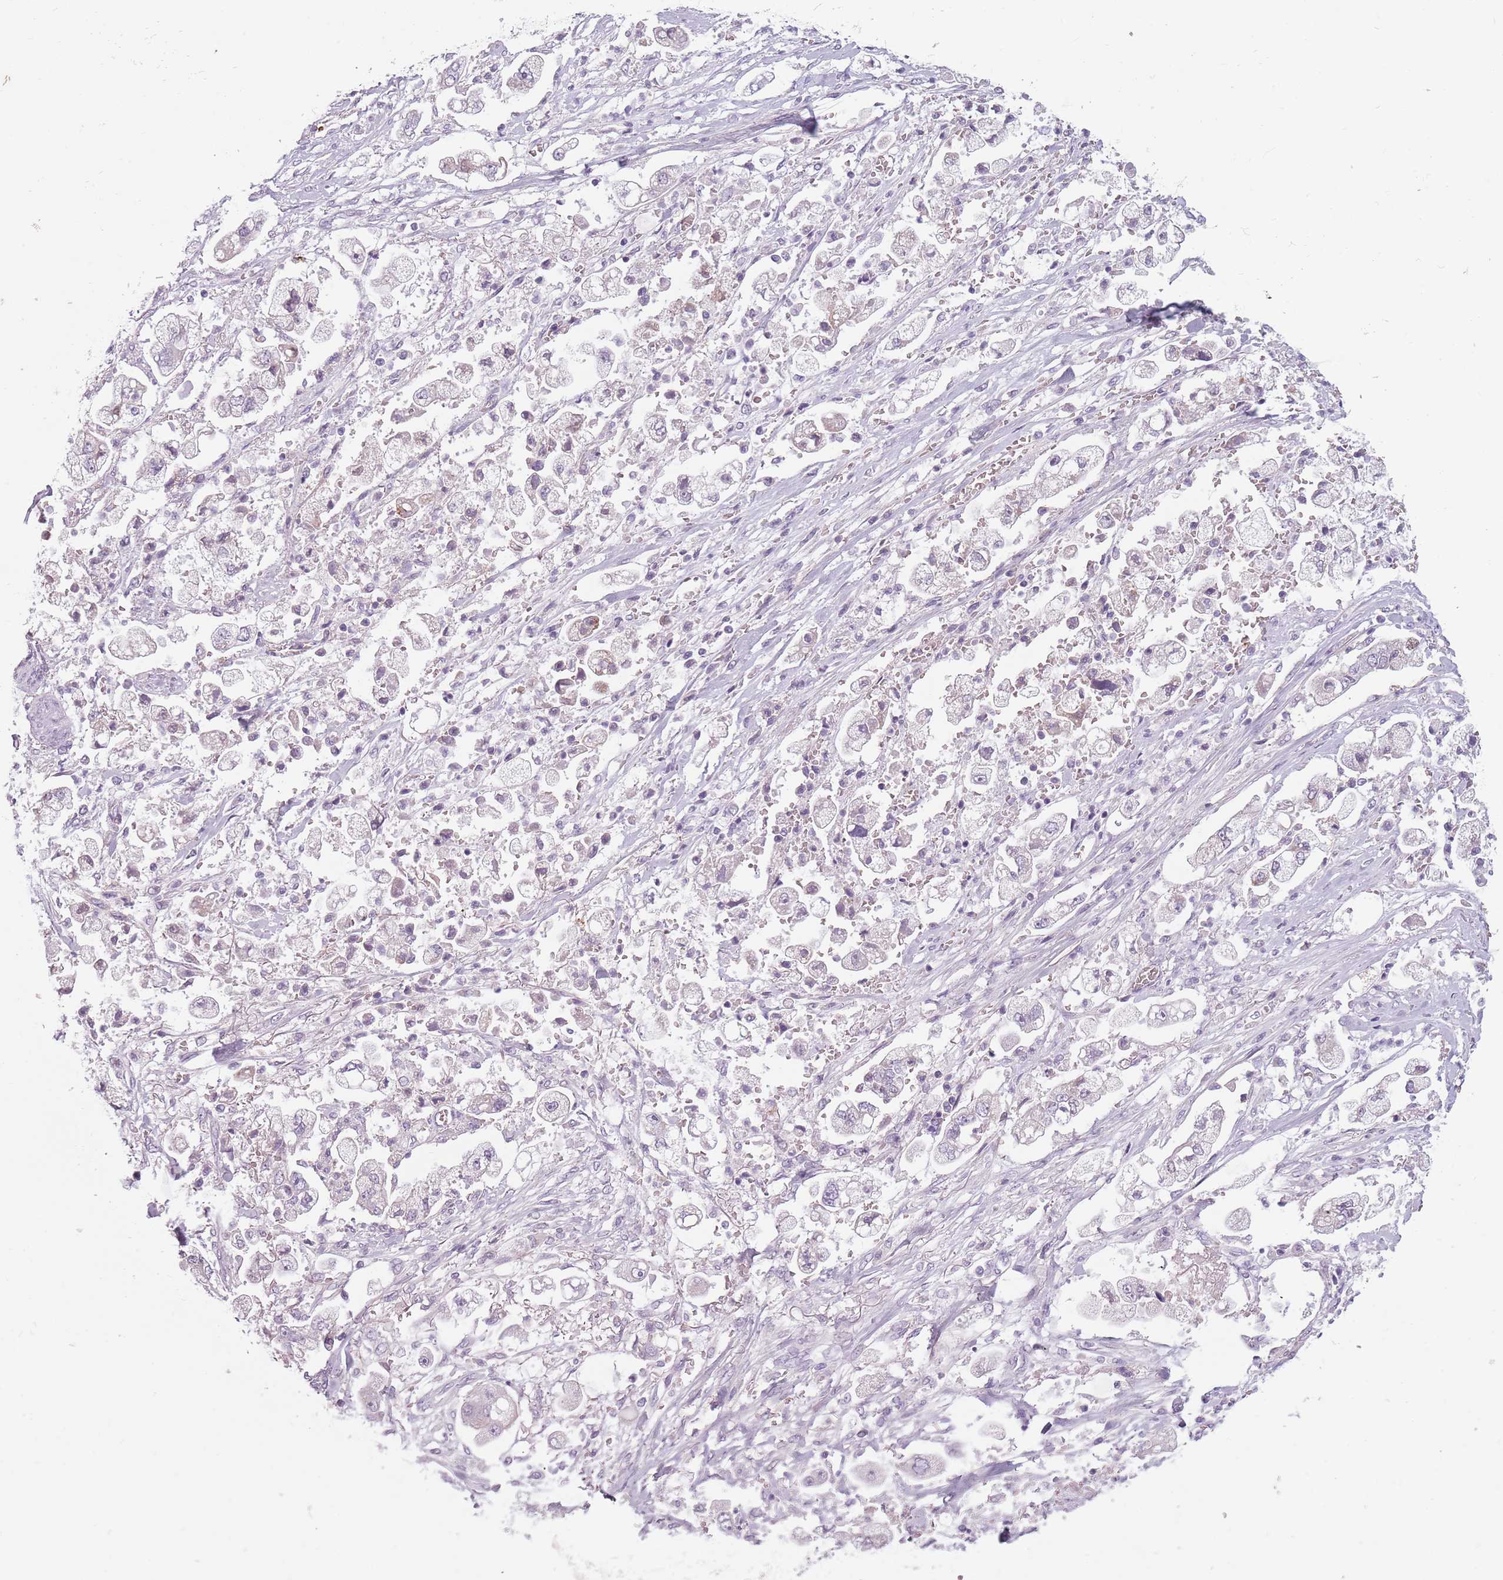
{"staining": {"intensity": "negative", "quantity": "none", "location": "none"}, "tissue": "stomach cancer", "cell_type": "Tumor cells", "image_type": "cancer", "snomed": [{"axis": "morphology", "description": "Adenocarcinoma, NOS"}, {"axis": "topography", "description": "Stomach"}], "caption": "DAB immunohistochemical staining of human stomach cancer shows no significant staining in tumor cells.", "gene": "MEGF8", "patient": {"sex": "male", "age": 62}}